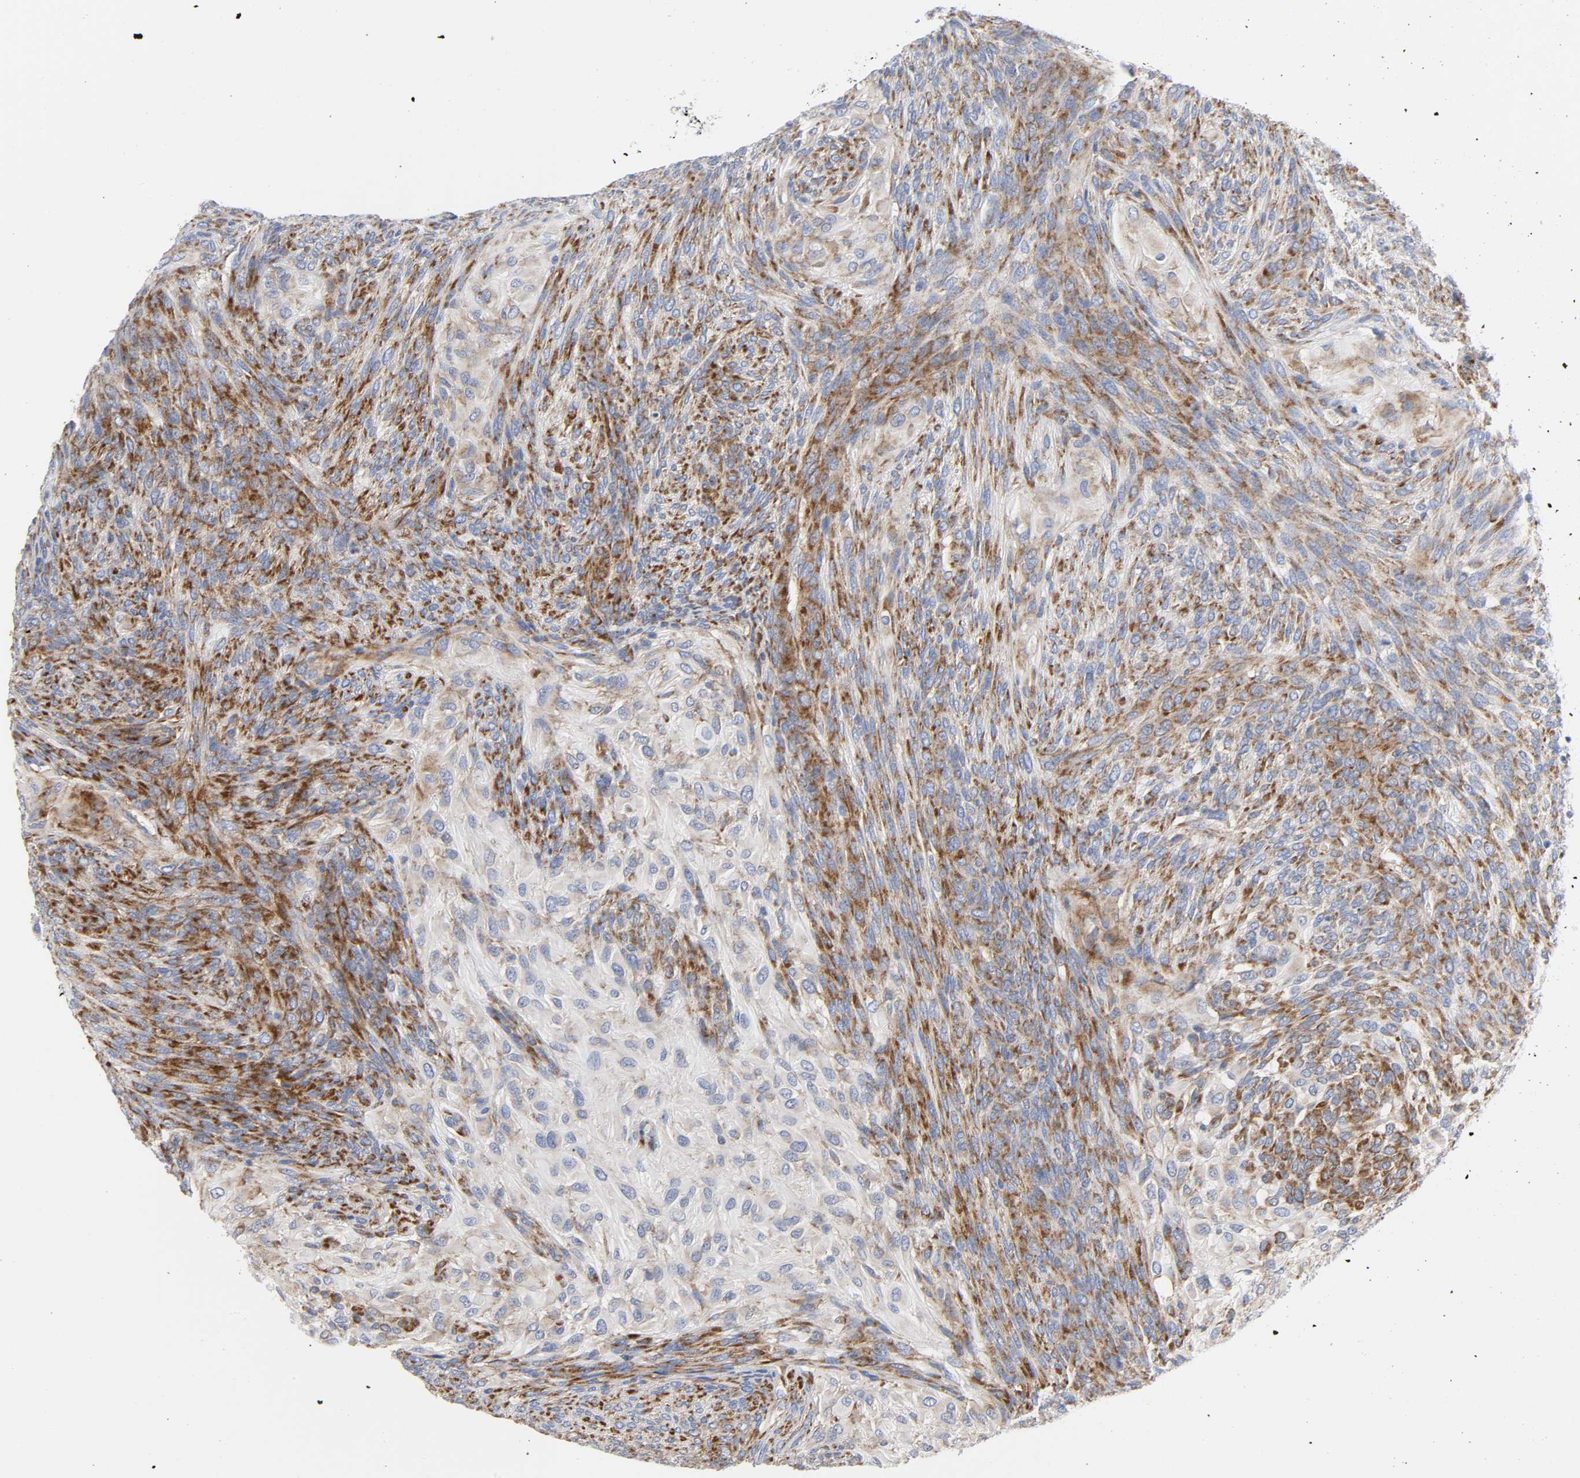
{"staining": {"intensity": "strong", "quantity": ">75%", "location": "cytoplasmic/membranous"}, "tissue": "glioma", "cell_type": "Tumor cells", "image_type": "cancer", "snomed": [{"axis": "morphology", "description": "Glioma, malignant, High grade"}, {"axis": "topography", "description": "Cerebral cortex"}], "caption": "Tumor cells reveal strong cytoplasmic/membranous staining in approximately >75% of cells in malignant glioma (high-grade).", "gene": "REL", "patient": {"sex": "female", "age": 55}}